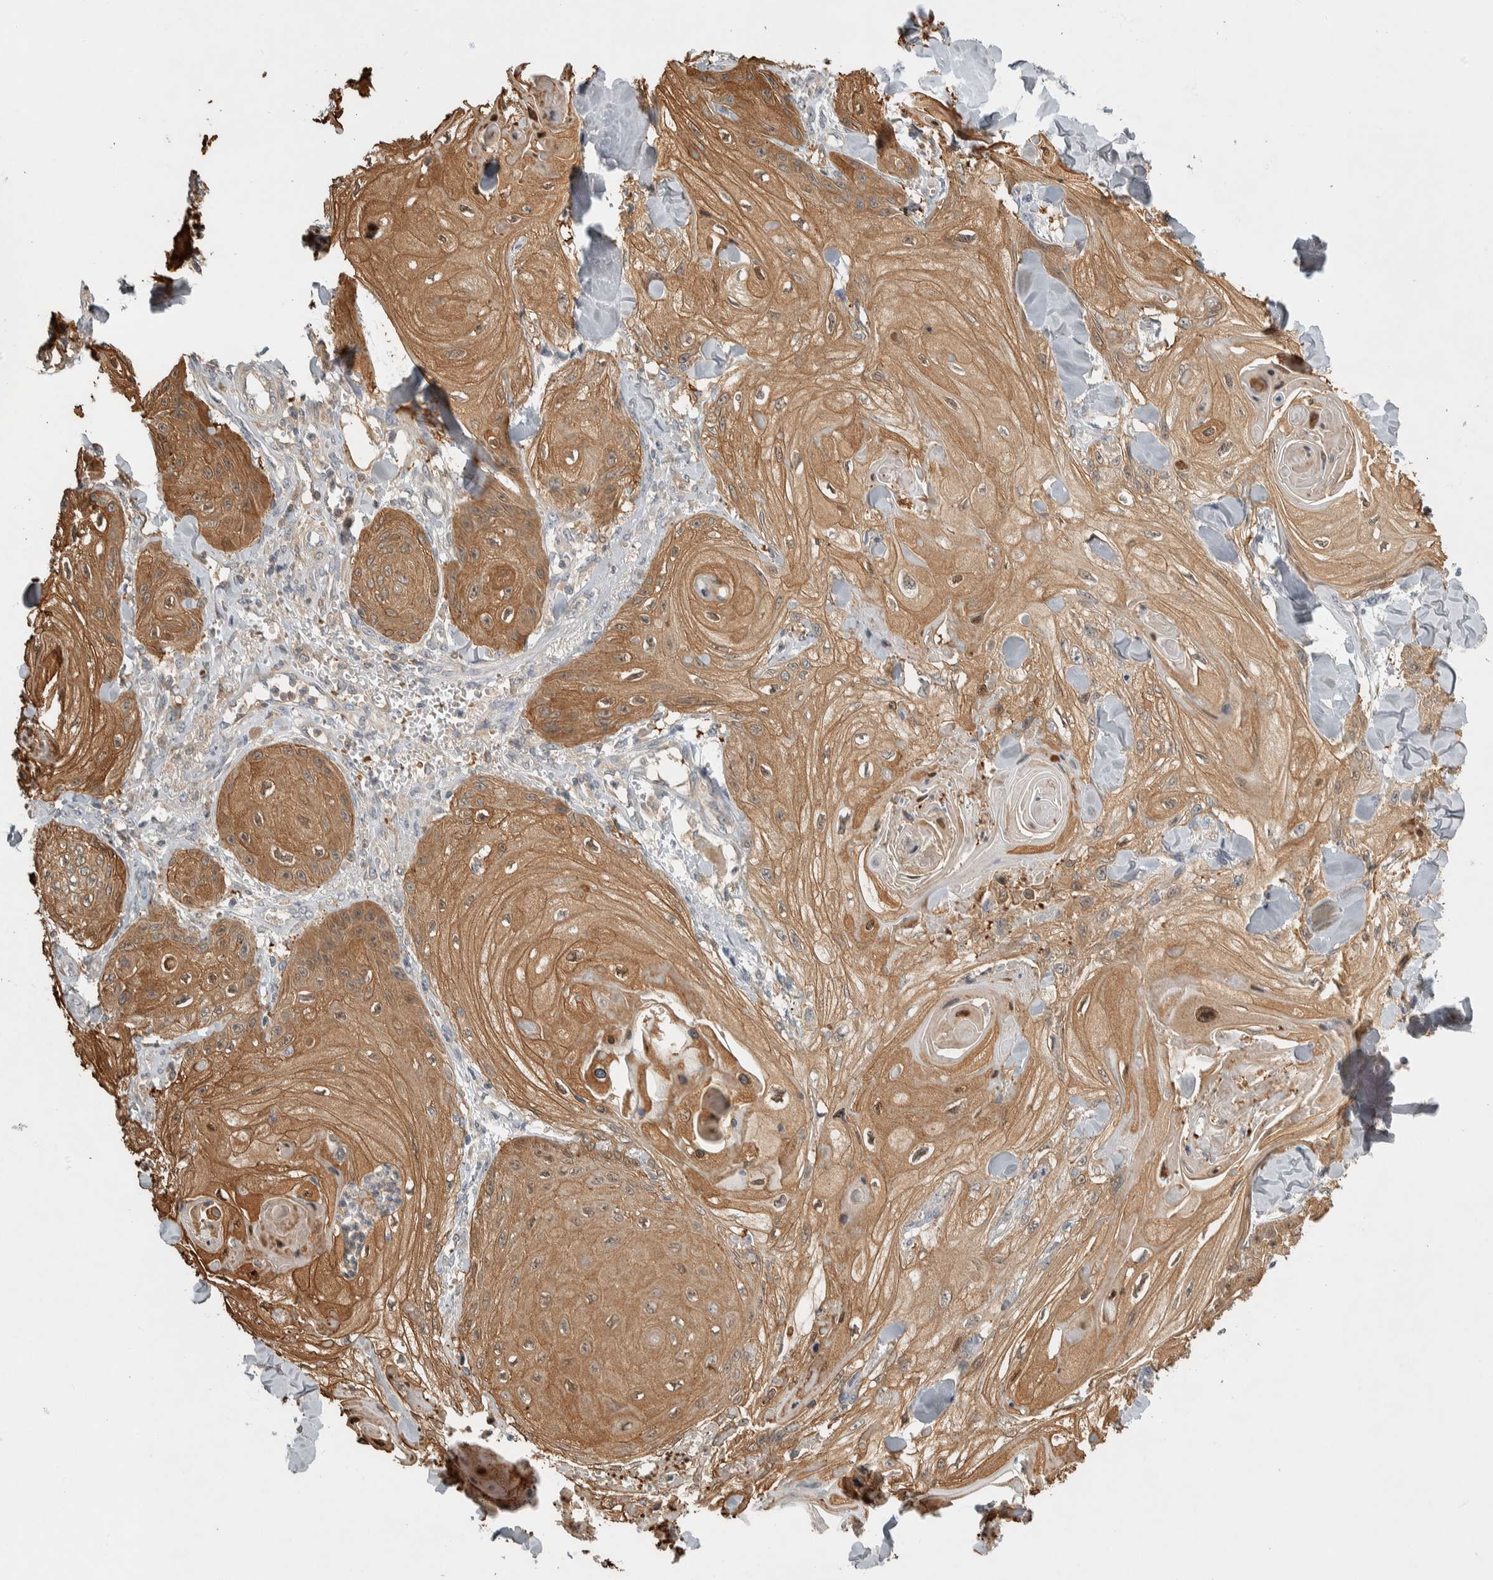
{"staining": {"intensity": "moderate", "quantity": ">75%", "location": "cytoplasmic/membranous,nuclear"}, "tissue": "skin cancer", "cell_type": "Tumor cells", "image_type": "cancer", "snomed": [{"axis": "morphology", "description": "Squamous cell carcinoma, NOS"}, {"axis": "topography", "description": "Skin"}], "caption": "Protein expression analysis of human skin cancer reveals moderate cytoplasmic/membranous and nuclear expression in approximately >75% of tumor cells.", "gene": "EIF3H", "patient": {"sex": "male", "age": 74}}